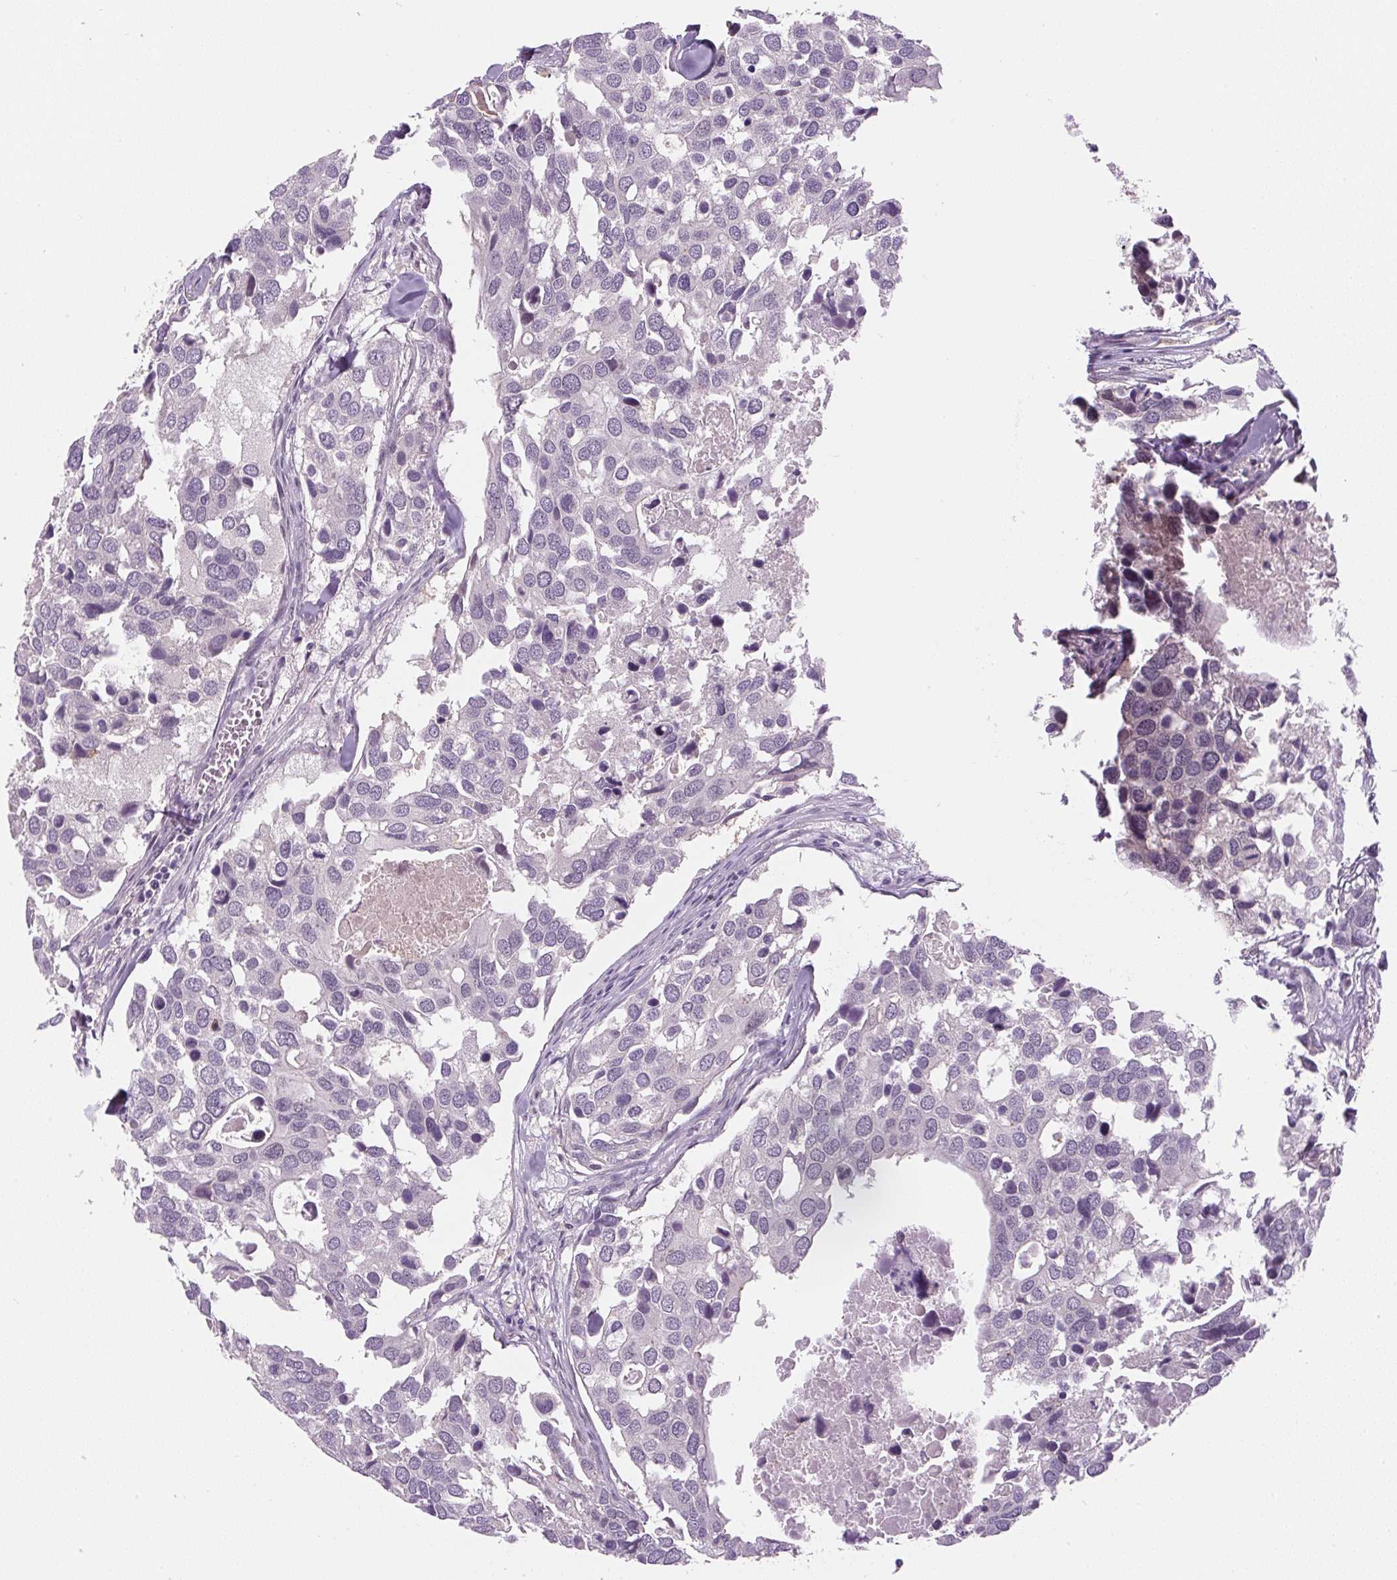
{"staining": {"intensity": "negative", "quantity": "none", "location": "none"}, "tissue": "breast cancer", "cell_type": "Tumor cells", "image_type": "cancer", "snomed": [{"axis": "morphology", "description": "Duct carcinoma"}, {"axis": "topography", "description": "Breast"}], "caption": "Immunohistochemical staining of human invasive ductal carcinoma (breast) demonstrates no significant positivity in tumor cells.", "gene": "SGF29", "patient": {"sex": "female", "age": 83}}